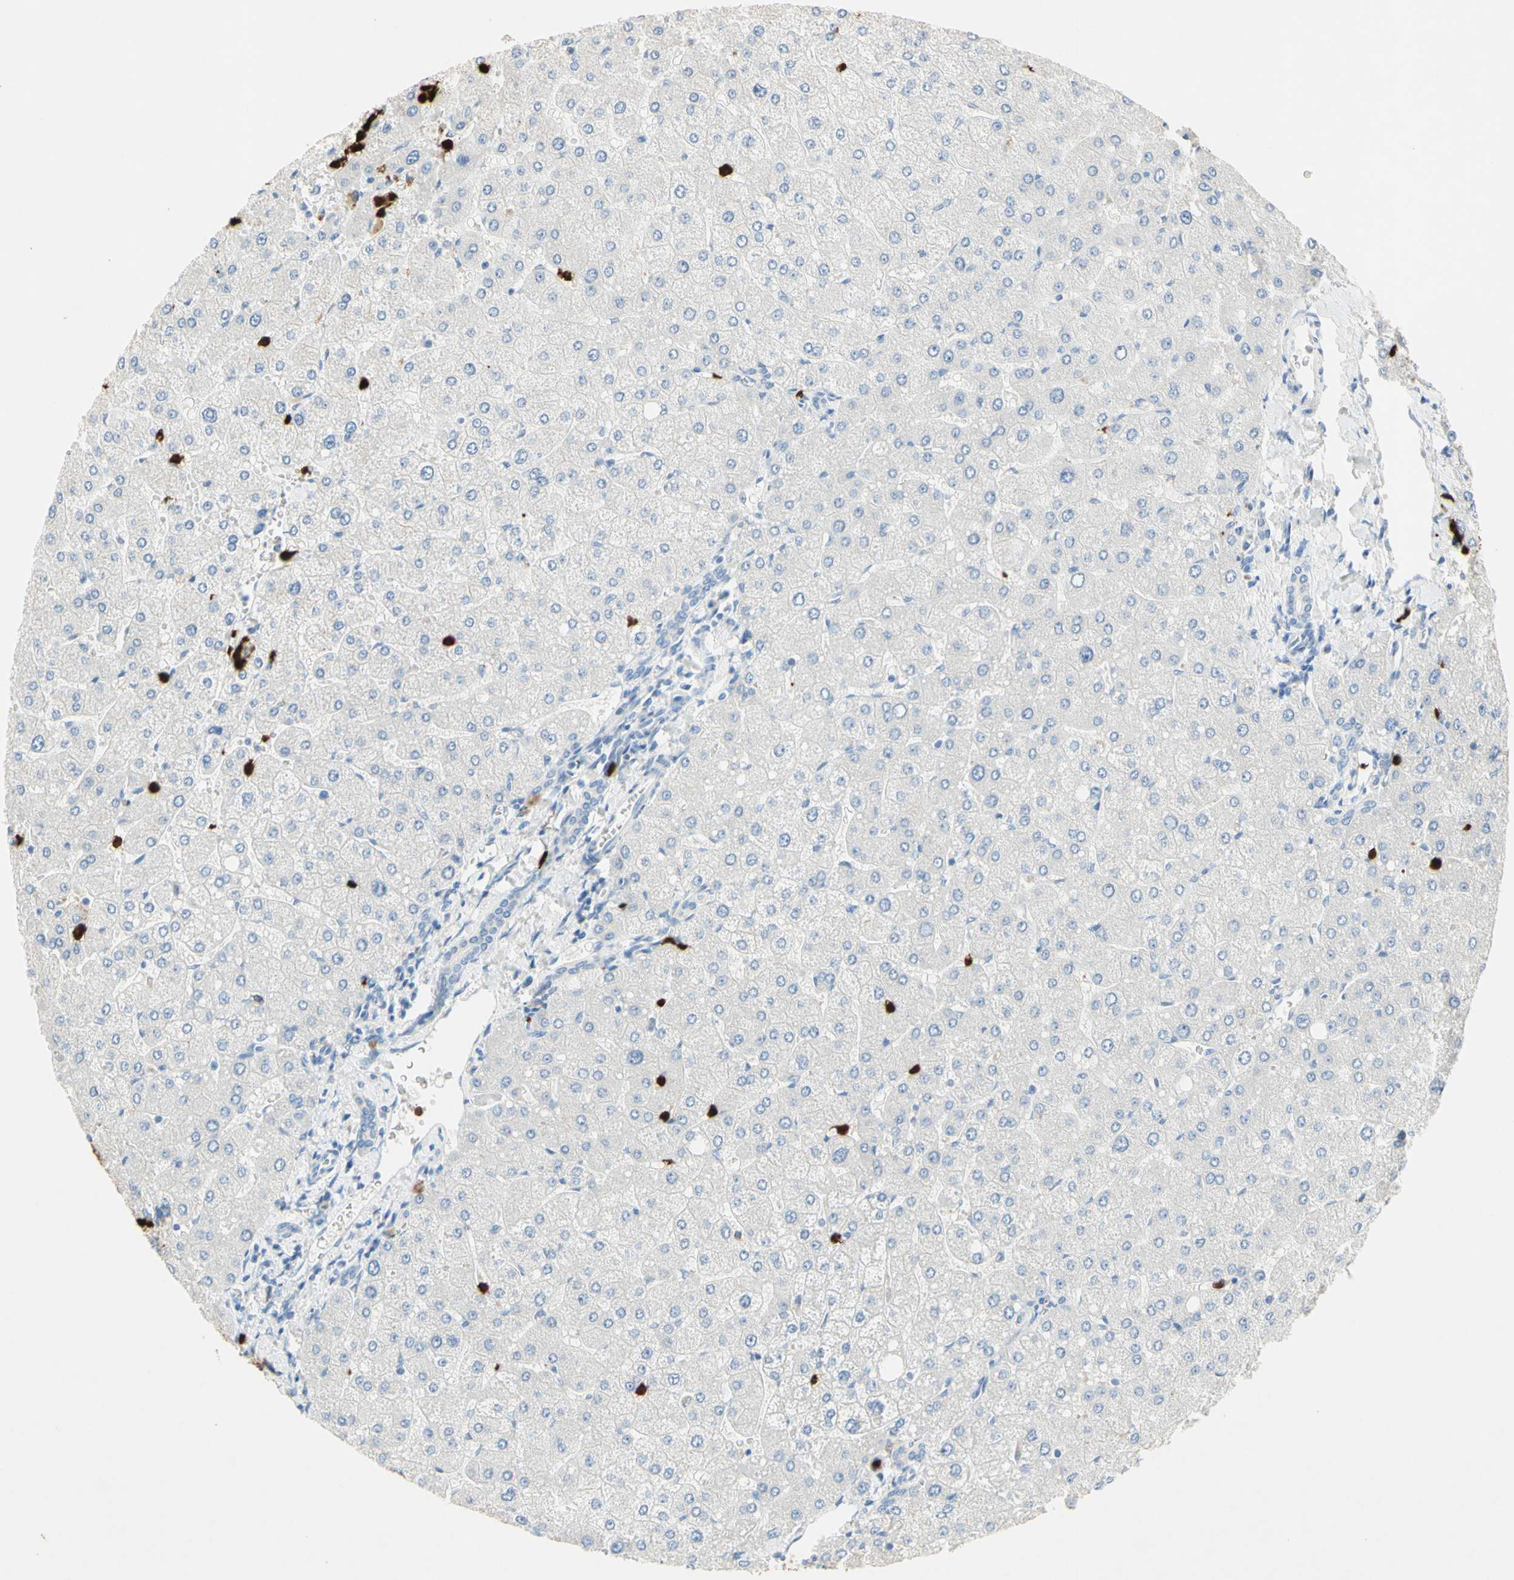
{"staining": {"intensity": "negative", "quantity": "none", "location": "none"}, "tissue": "liver", "cell_type": "Cholangiocytes", "image_type": "normal", "snomed": [{"axis": "morphology", "description": "Normal tissue, NOS"}, {"axis": "topography", "description": "Liver"}], "caption": "Cholangiocytes show no significant expression in benign liver. (DAB immunohistochemistry (IHC) with hematoxylin counter stain).", "gene": "NFKBIZ", "patient": {"sex": "male", "age": 55}}